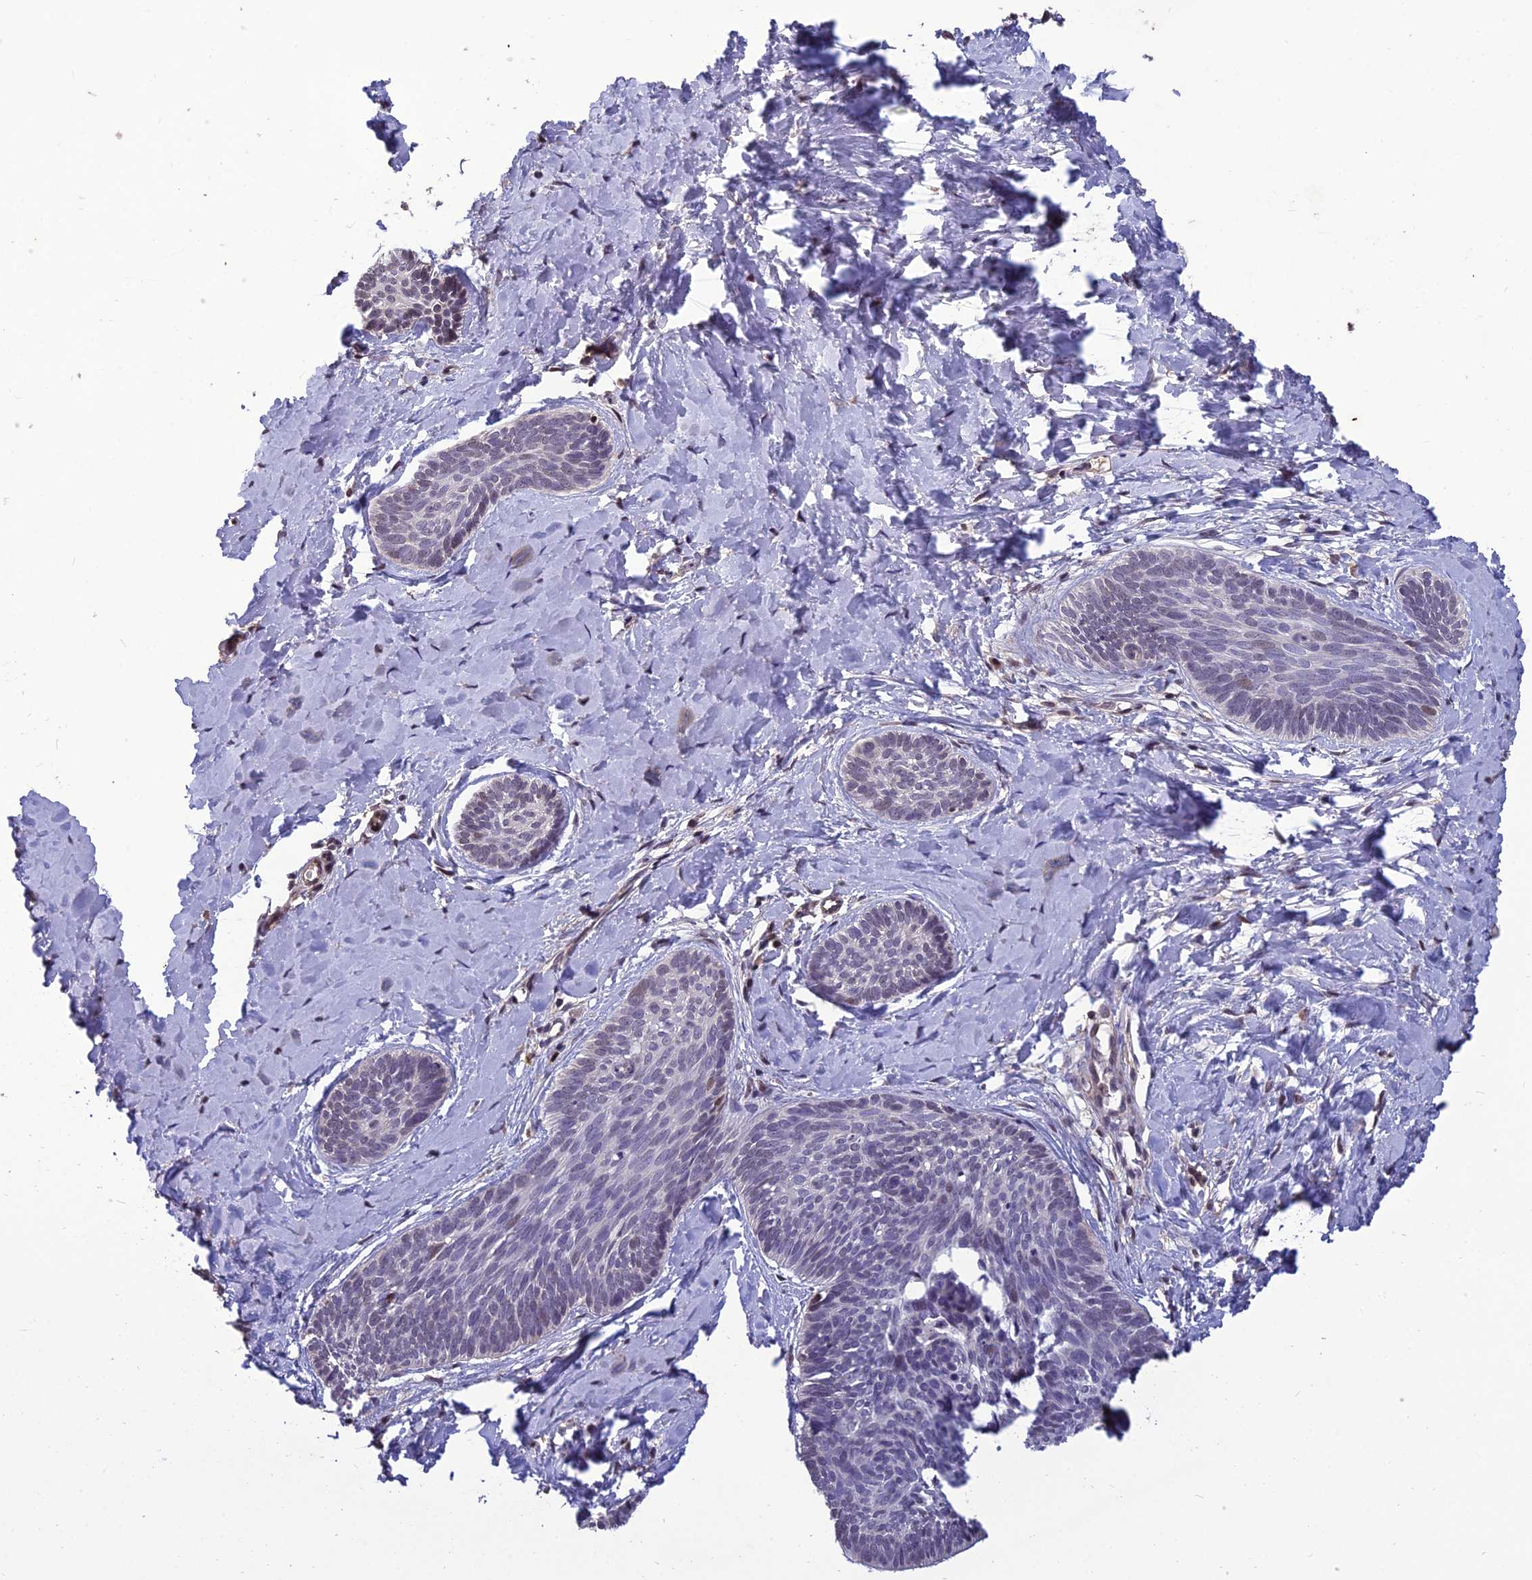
{"staining": {"intensity": "negative", "quantity": "none", "location": "none"}, "tissue": "skin cancer", "cell_type": "Tumor cells", "image_type": "cancer", "snomed": [{"axis": "morphology", "description": "Basal cell carcinoma"}, {"axis": "topography", "description": "Skin"}], "caption": "This photomicrograph is of skin cancer stained with IHC to label a protein in brown with the nuclei are counter-stained blue. There is no expression in tumor cells. (DAB IHC with hematoxylin counter stain).", "gene": "GRWD1", "patient": {"sex": "female", "age": 81}}